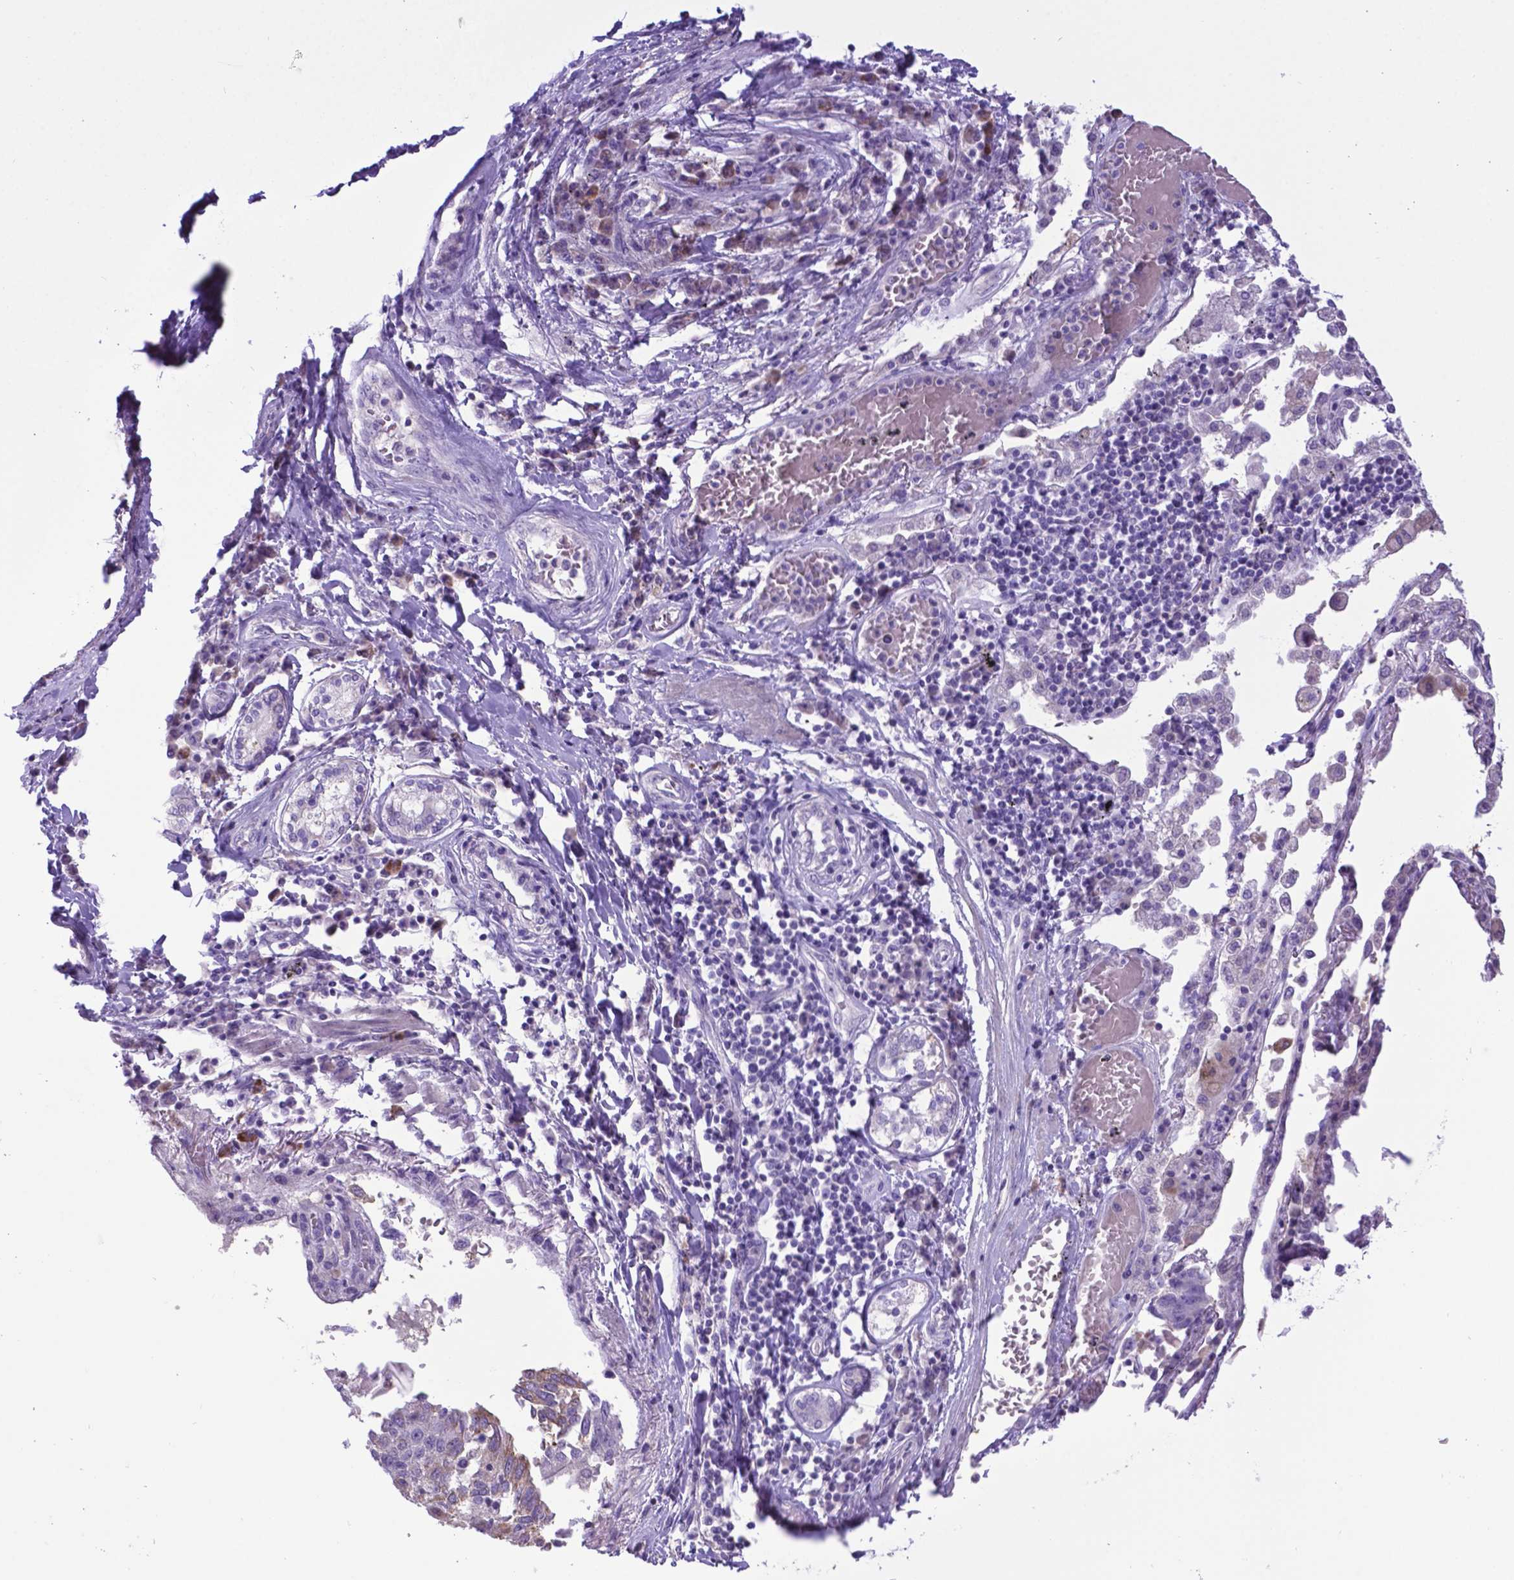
{"staining": {"intensity": "weak", "quantity": "<25%", "location": "cytoplasmic/membranous"}, "tissue": "lung cancer", "cell_type": "Tumor cells", "image_type": "cancer", "snomed": [{"axis": "morphology", "description": "Squamous cell carcinoma, NOS"}, {"axis": "topography", "description": "Lung"}], "caption": "Tumor cells show no significant protein positivity in lung cancer.", "gene": "ADRA2B", "patient": {"sex": "male", "age": 73}}